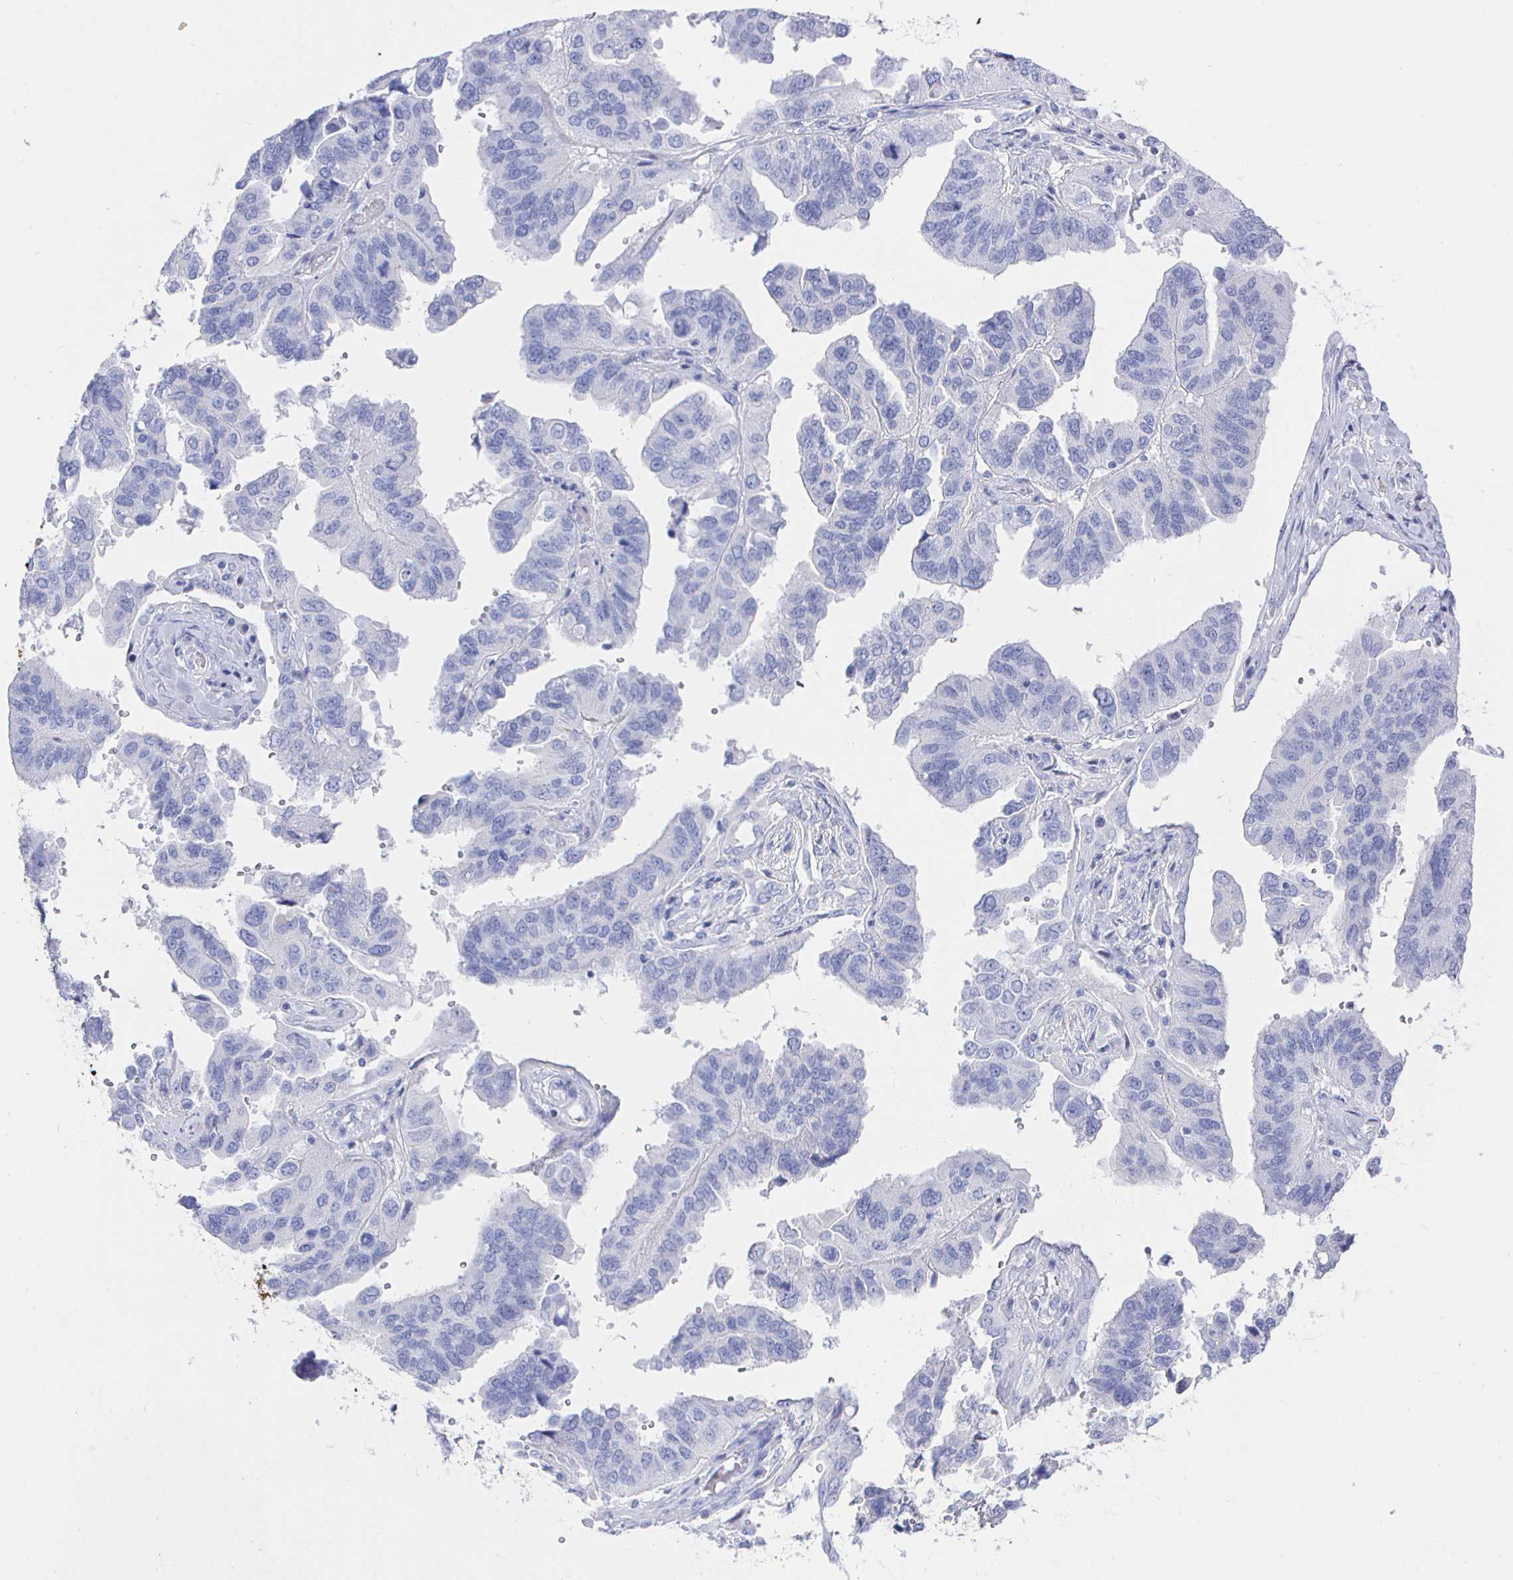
{"staining": {"intensity": "negative", "quantity": "none", "location": "none"}, "tissue": "ovarian cancer", "cell_type": "Tumor cells", "image_type": "cancer", "snomed": [{"axis": "morphology", "description": "Cystadenocarcinoma, serous, NOS"}, {"axis": "topography", "description": "Ovary"}], "caption": "This micrograph is of ovarian cancer (serous cystadenocarcinoma) stained with immunohistochemistry (IHC) to label a protein in brown with the nuclei are counter-stained blue. There is no positivity in tumor cells. (Stains: DAB immunohistochemistry (IHC) with hematoxylin counter stain, Microscopy: brightfield microscopy at high magnification).", "gene": "CLCA1", "patient": {"sex": "female", "age": 79}}